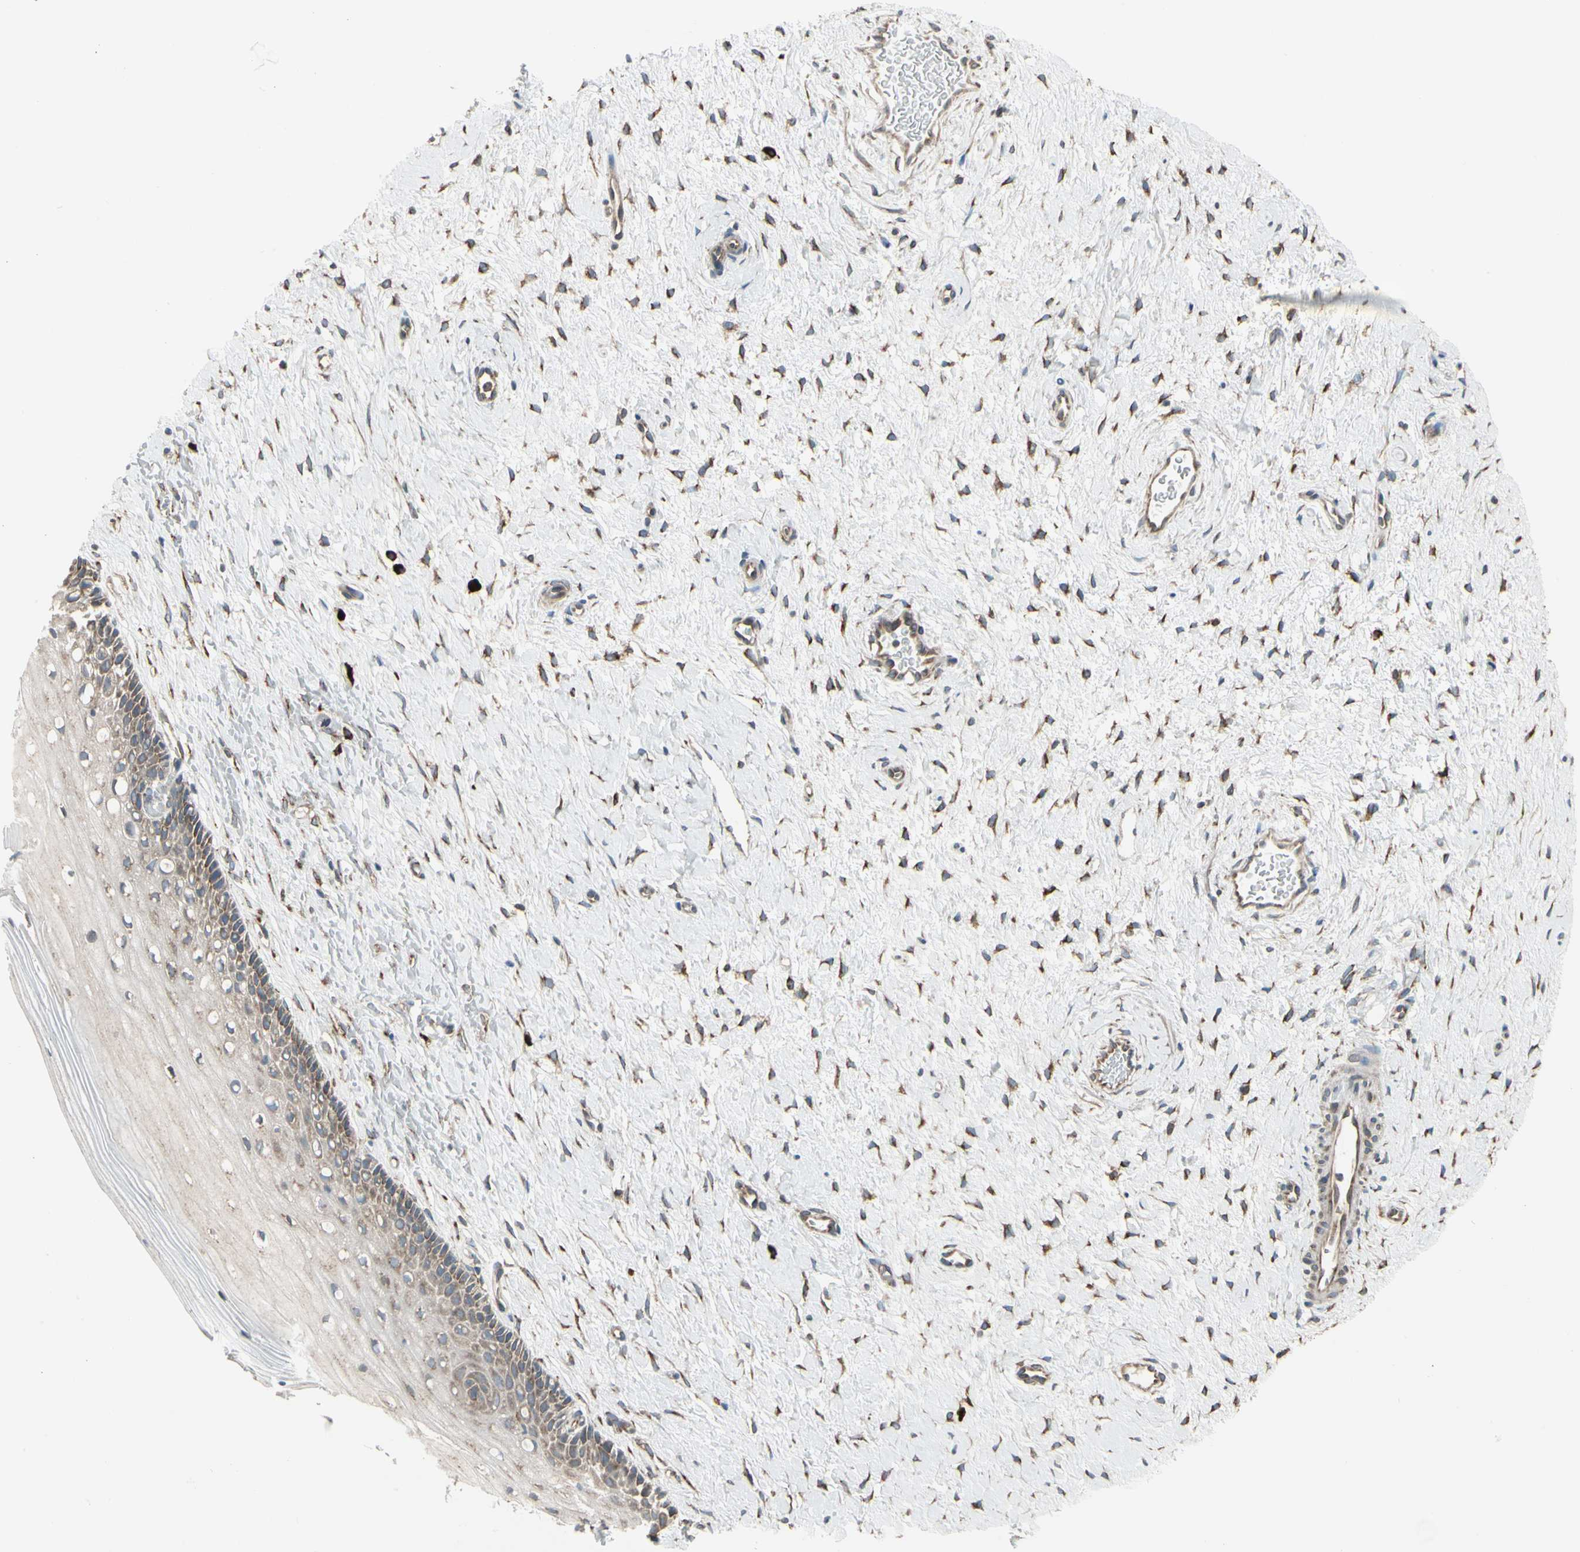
{"staining": {"intensity": "moderate", "quantity": ">75%", "location": "cytoplasmic/membranous"}, "tissue": "cervix", "cell_type": "Glandular cells", "image_type": "normal", "snomed": [{"axis": "morphology", "description": "Normal tissue, NOS"}, {"axis": "topography", "description": "Cervix"}], "caption": "IHC of benign cervix demonstrates medium levels of moderate cytoplasmic/membranous staining in approximately >75% of glandular cells.", "gene": "FNDC3A", "patient": {"sex": "female", "age": 39}}